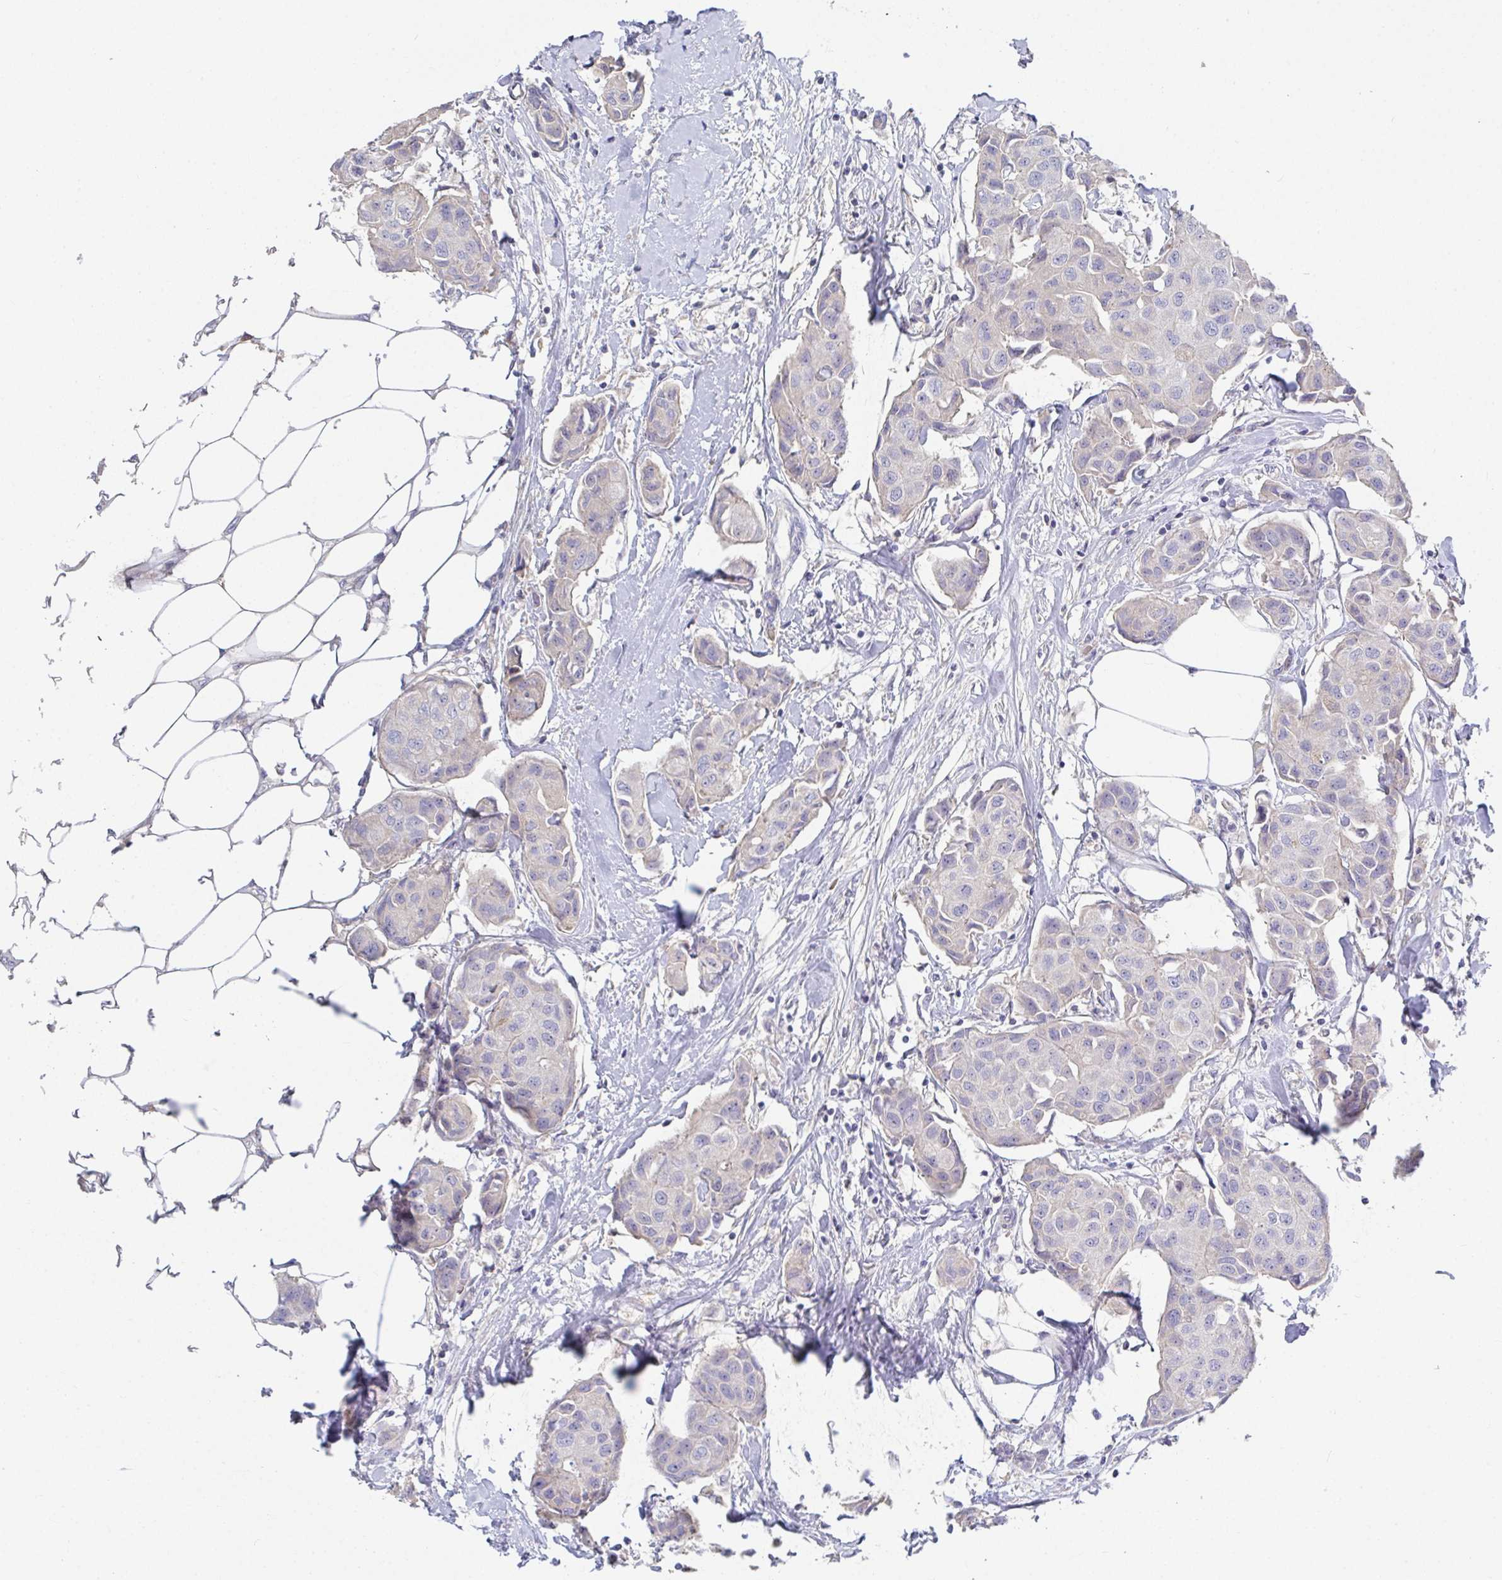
{"staining": {"intensity": "negative", "quantity": "none", "location": "none"}, "tissue": "breast cancer", "cell_type": "Tumor cells", "image_type": "cancer", "snomed": [{"axis": "morphology", "description": "Duct carcinoma"}, {"axis": "topography", "description": "Breast"}, {"axis": "topography", "description": "Lymph node"}], "caption": "This histopathology image is of breast cancer (intraductal carcinoma) stained with immunohistochemistry to label a protein in brown with the nuclei are counter-stained blue. There is no expression in tumor cells. (Brightfield microscopy of DAB immunohistochemistry at high magnification).", "gene": "ANO5", "patient": {"sex": "female", "age": 80}}